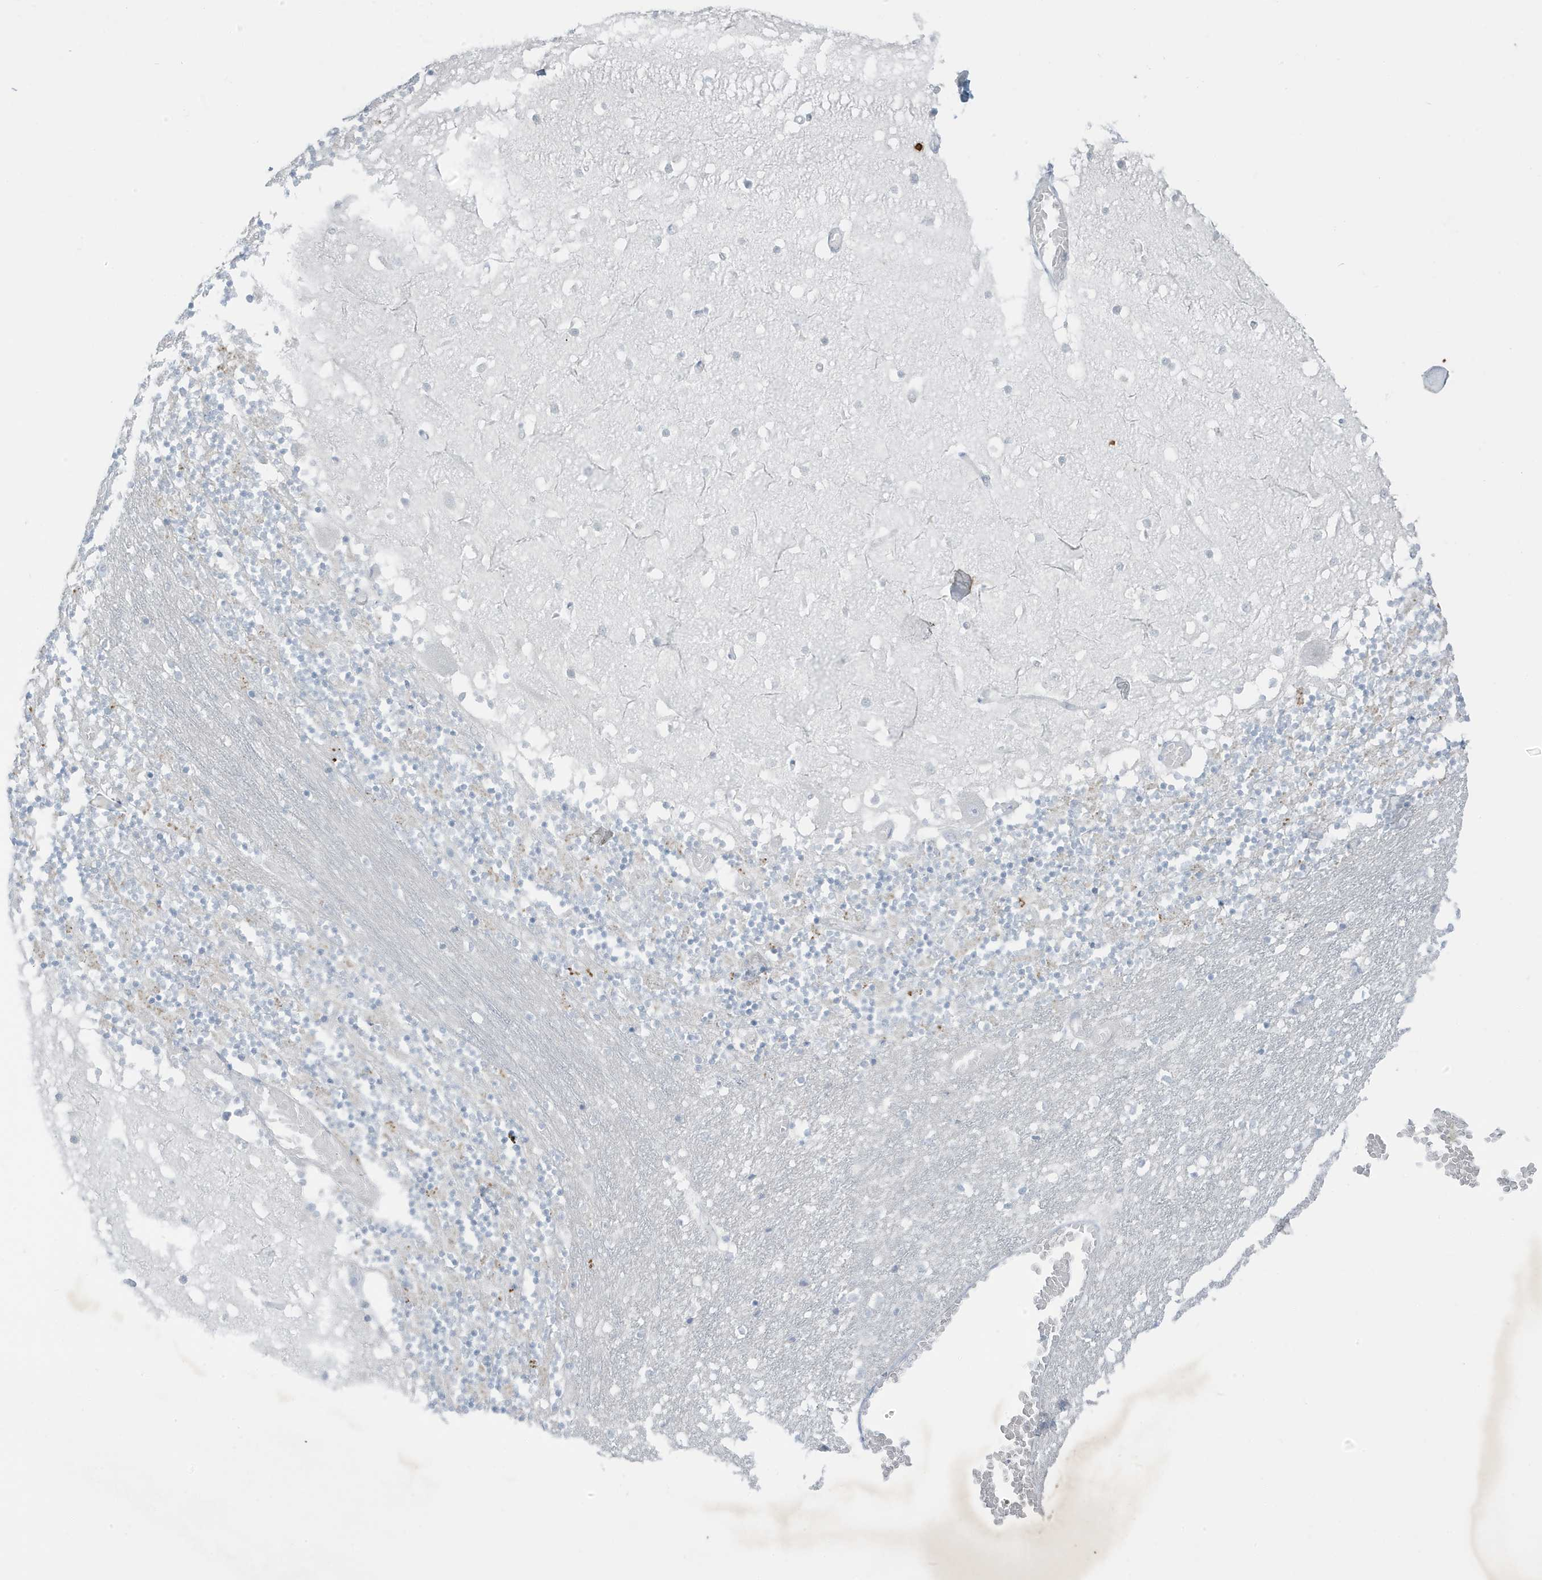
{"staining": {"intensity": "negative", "quantity": "none", "location": "none"}, "tissue": "cerebellum", "cell_type": "Cells in granular layer", "image_type": "normal", "snomed": [{"axis": "morphology", "description": "Normal tissue, NOS"}, {"axis": "topography", "description": "Cerebellum"}], "caption": "This is a photomicrograph of immunohistochemistry staining of unremarkable cerebellum, which shows no positivity in cells in granular layer. (DAB (3,3'-diaminobenzidine) IHC with hematoxylin counter stain).", "gene": "ZFP64", "patient": {"sex": "female", "age": 28}}